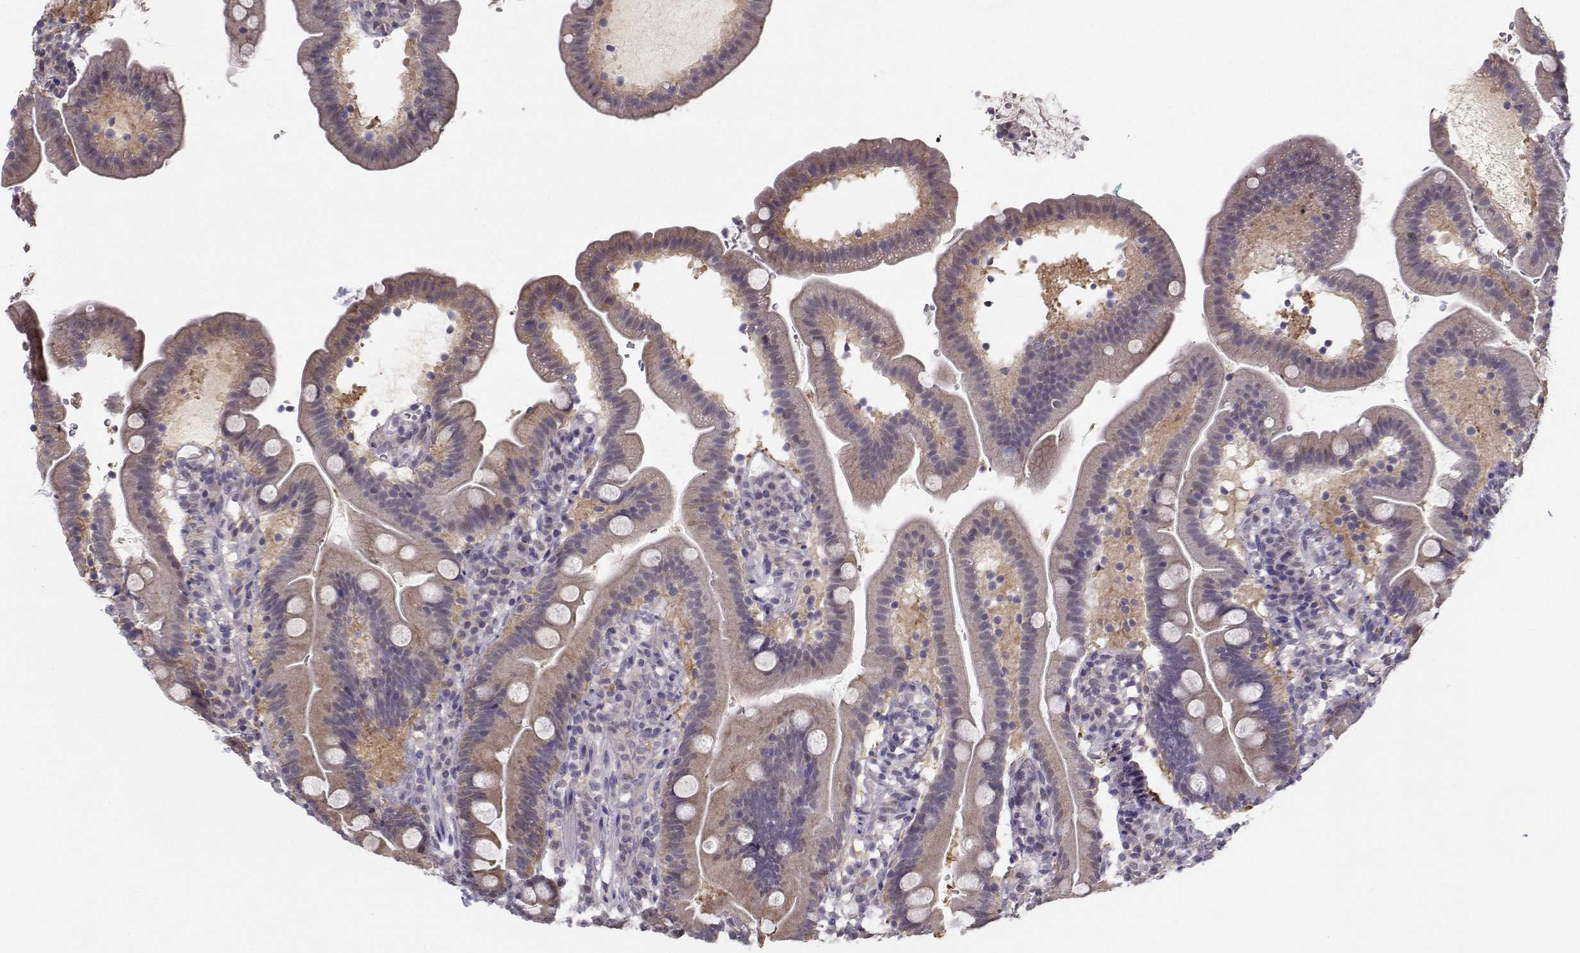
{"staining": {"intensity": "weak", "quantity": ">75%", "location": "cytoplasmic/membranous,nuclear"}, "tissue": "duodenum", "cell_type": "Glandular cells", "image_type": "normal", "snomed": [{"axis": "morphology", "description": "Normal tissue, NOS"}, {"axis": "topography", "description": "Duodenum"}], "caption": "Immunohistochemical staining of unremarkable duodenum exhibits low levels of weak cytoplasmic/membranous,nuclear expression in about >75% of glandular cells. Nuclei are stained in blue.", "gene": "PKP2", "patient": {"sex": "female", "age": 67}}